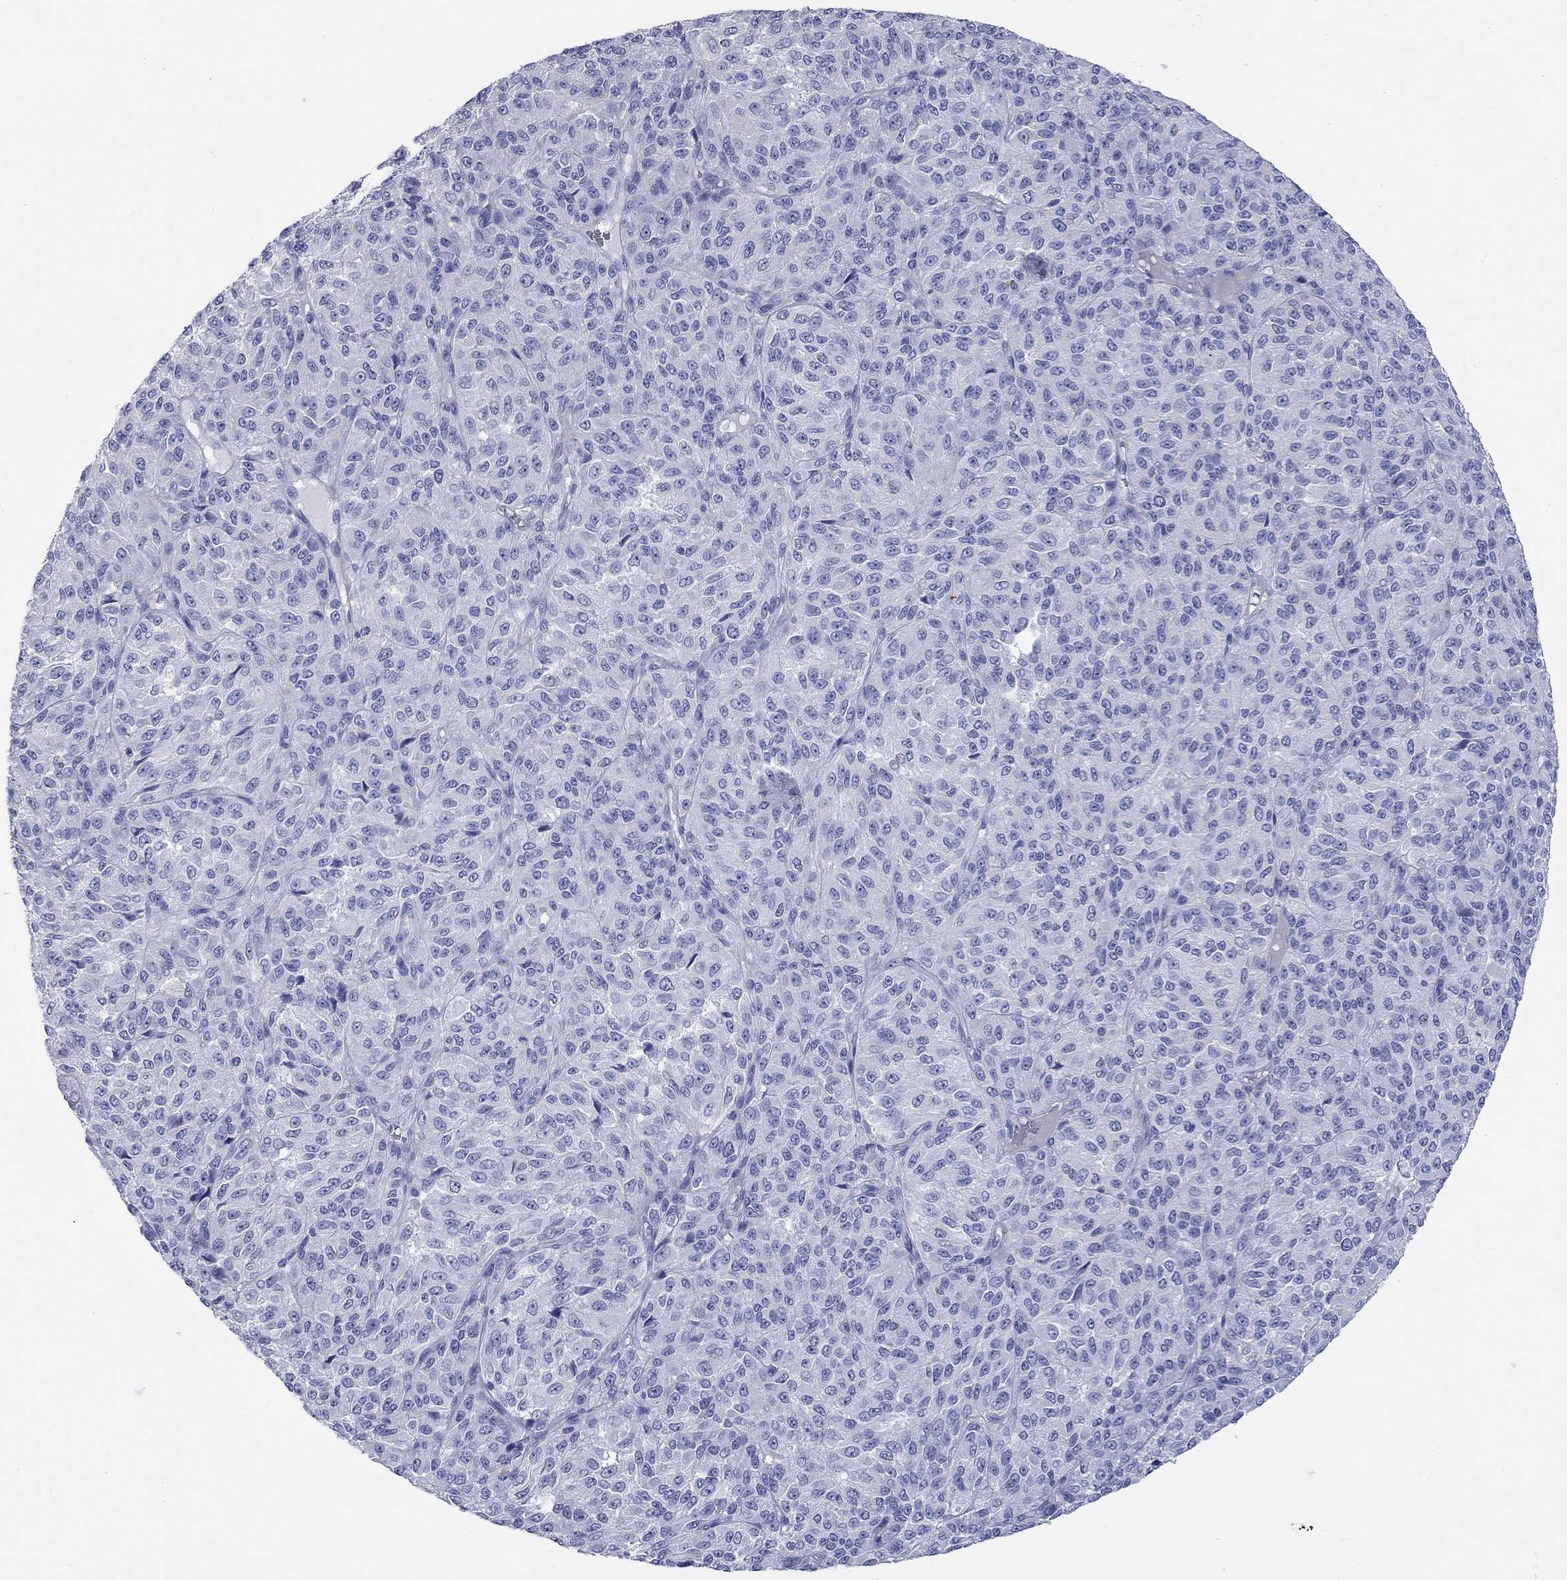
{"staining": {"intensity": "negative", "quantity": "none", "location": "none"}, "tissue": "melanoma", "cell_type": "Tumor cells", "image_type": "cancer", "snomed": [{"axis": "morphology", "description": "Malignant melanoma, Metastatic site"}, {"axis": "topography", "description": "Brain"}], "caption": "Tumor cells are negative for brown protein staining in malignant melanoma (metastatic site).", "gene": "ACTL7B", "patient": {"sex": "female", "age": 56}}